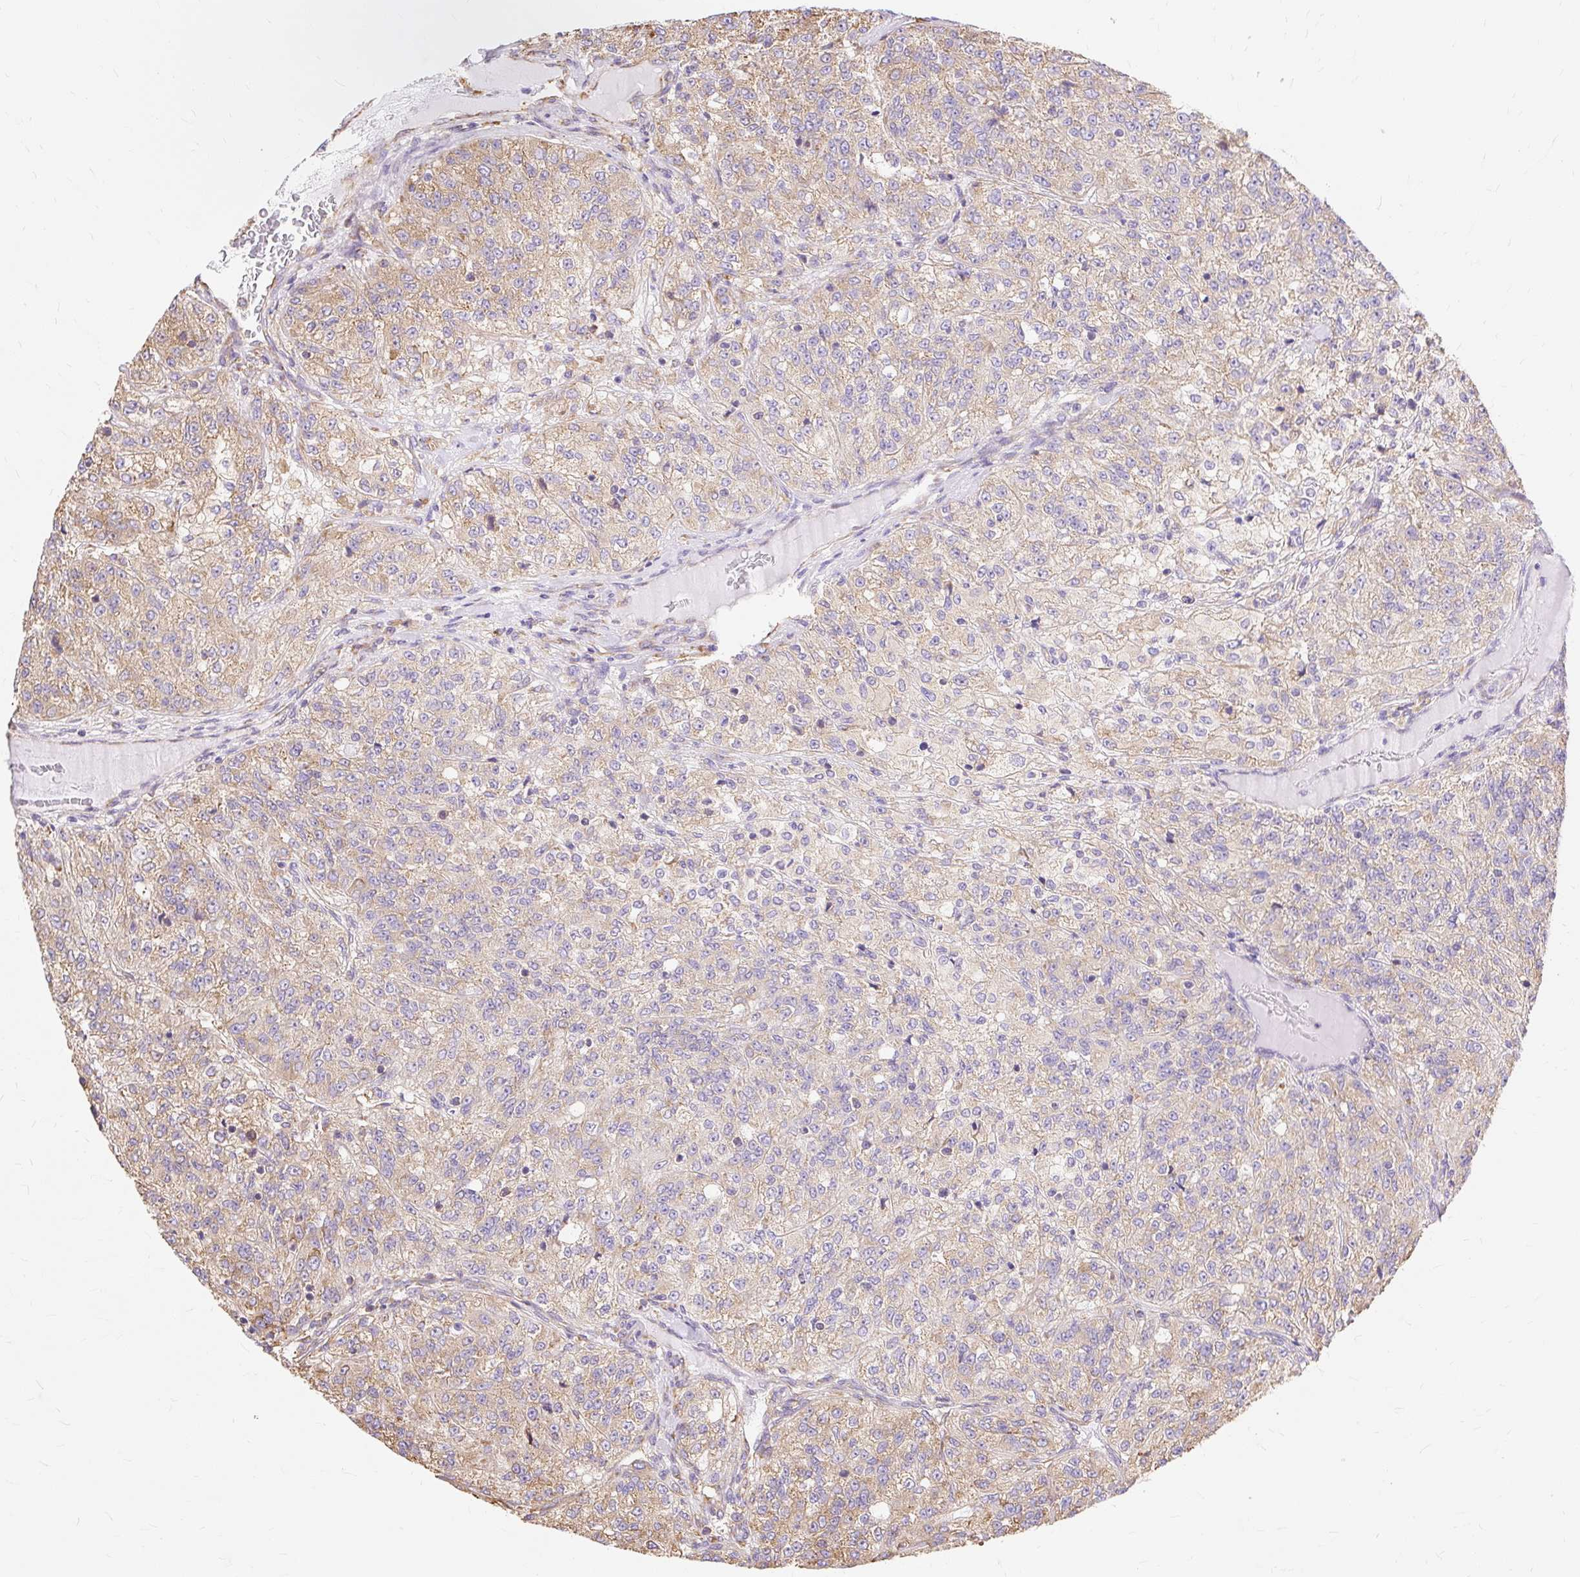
{"staining": {"intensity": "weak", "quantity": "25%-75%", "location": "cytoplasmic/membranous"}, "tissue": "renal cancer", "cell_type": "Tumor cells", "image_type": "cancer", "snomed": [{"axis": "morphology", "description": "Adenocarcinoma, NOS"}, {"axis": "topography", "description": "Kidney"}], "caption": "DAB (3,3'-diaminobenzidine) immunohistochemical staining of renal adenocarcinoma exhibits weak cytoplasmic/membranous protein positivity in about 25%-75% of tumor cells. Using DAB (3,3'-diaminobenzidine) (brown) and hematoxylin (blue) stains, captured at high magnification using brightfield microscopy.", "gene": "RPS17", "patient": {"sex": "female", "age": 63}}